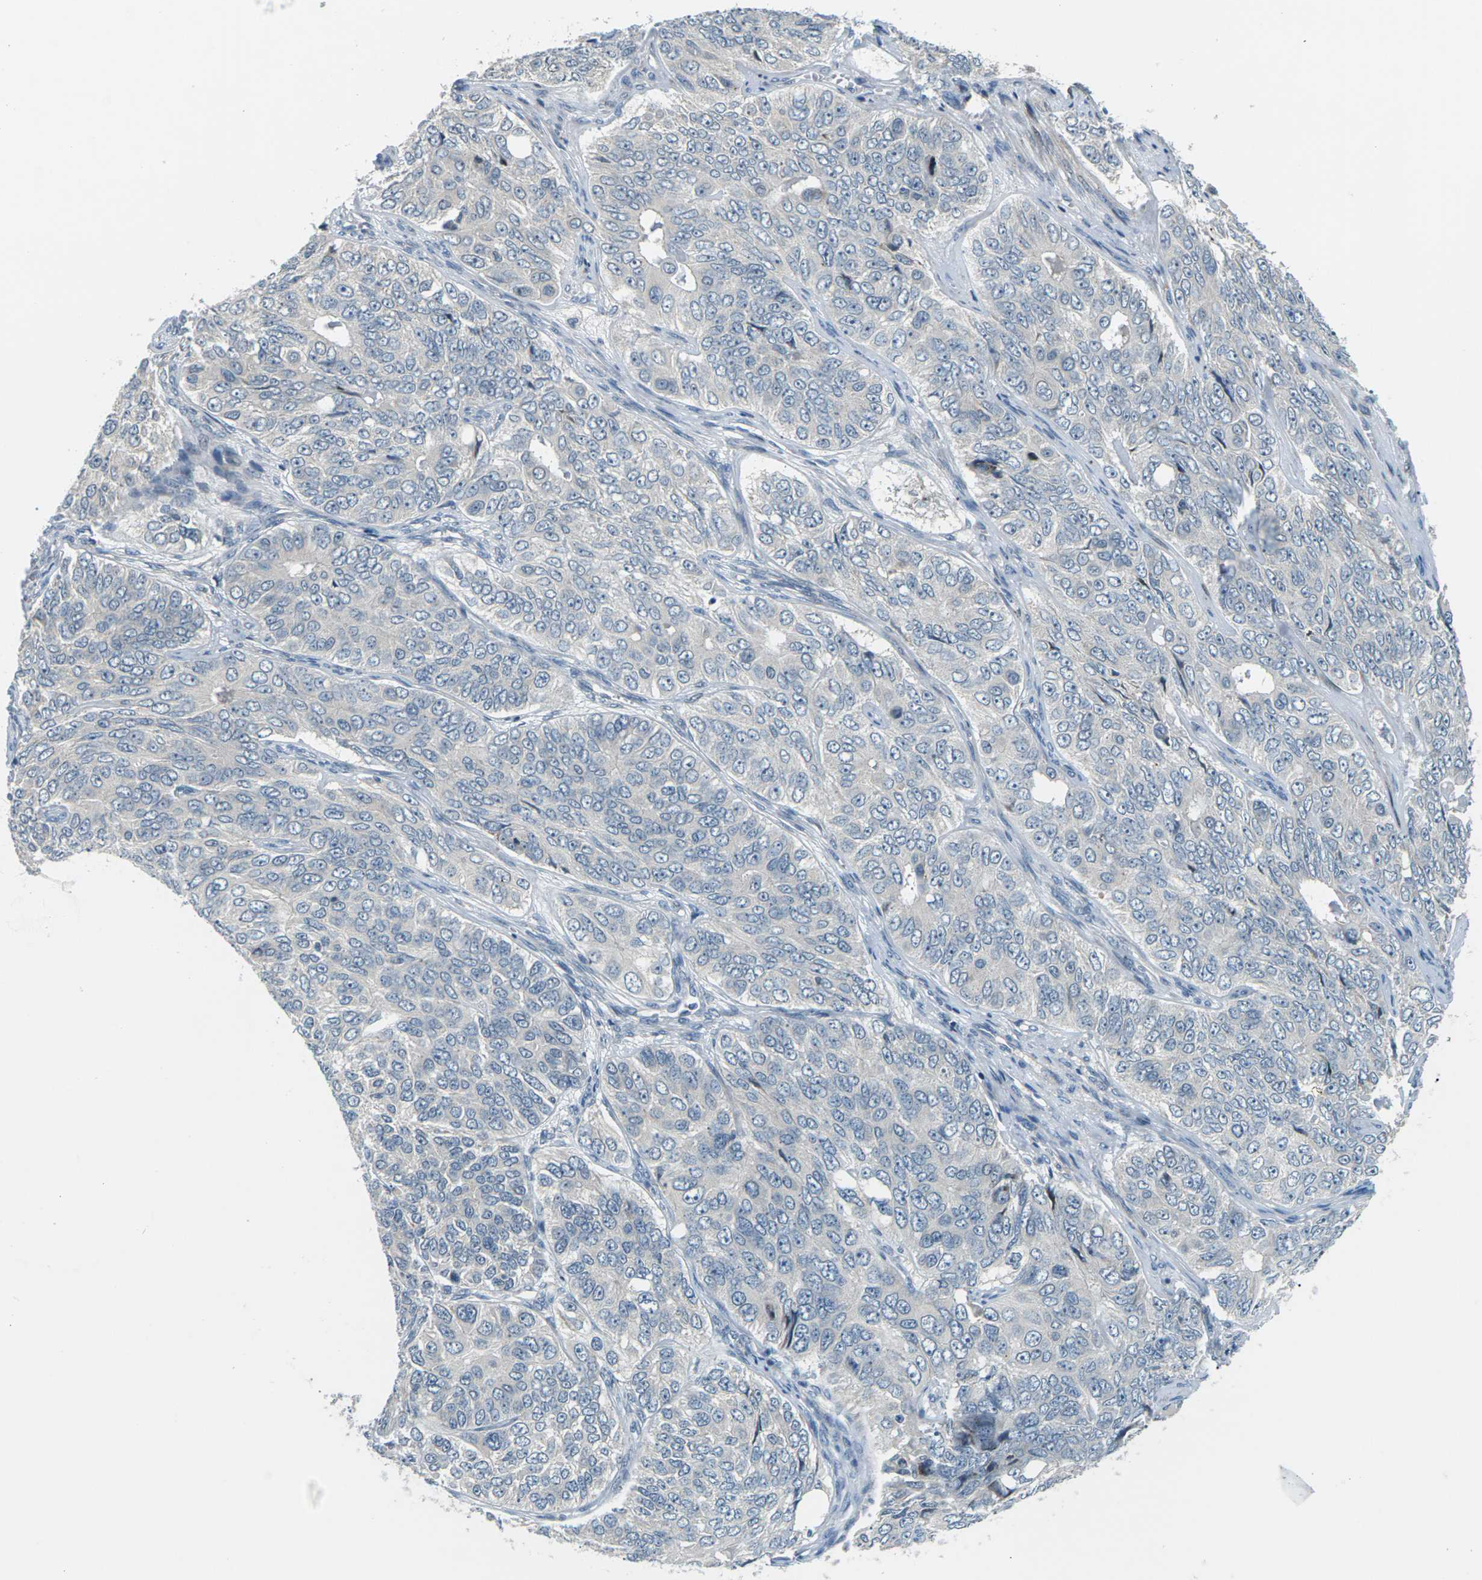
{"staining": {"intensity": "negative", "quantity": "none", "location": "none"}, "tissue": "ovarian cancer", "cell_type": "Tumor cells", "image_type": "cancer", "snomed": [{"axis": "morphology", "description": "Carcinoma, endometroid"}, {"axis": "topography", "description": "Ovary"}], "caption": "High magnification brightfield microscopy of ovarian cancer (endometroid carcinoma) stained with DAB (3,3'-diaminobenzidine) (brown) and counterstained with hematoxylin (blue): tumor cells show no significant positivity.", "gene": "SLC13A3", "patient": {"sex": "female", "age": 51}}